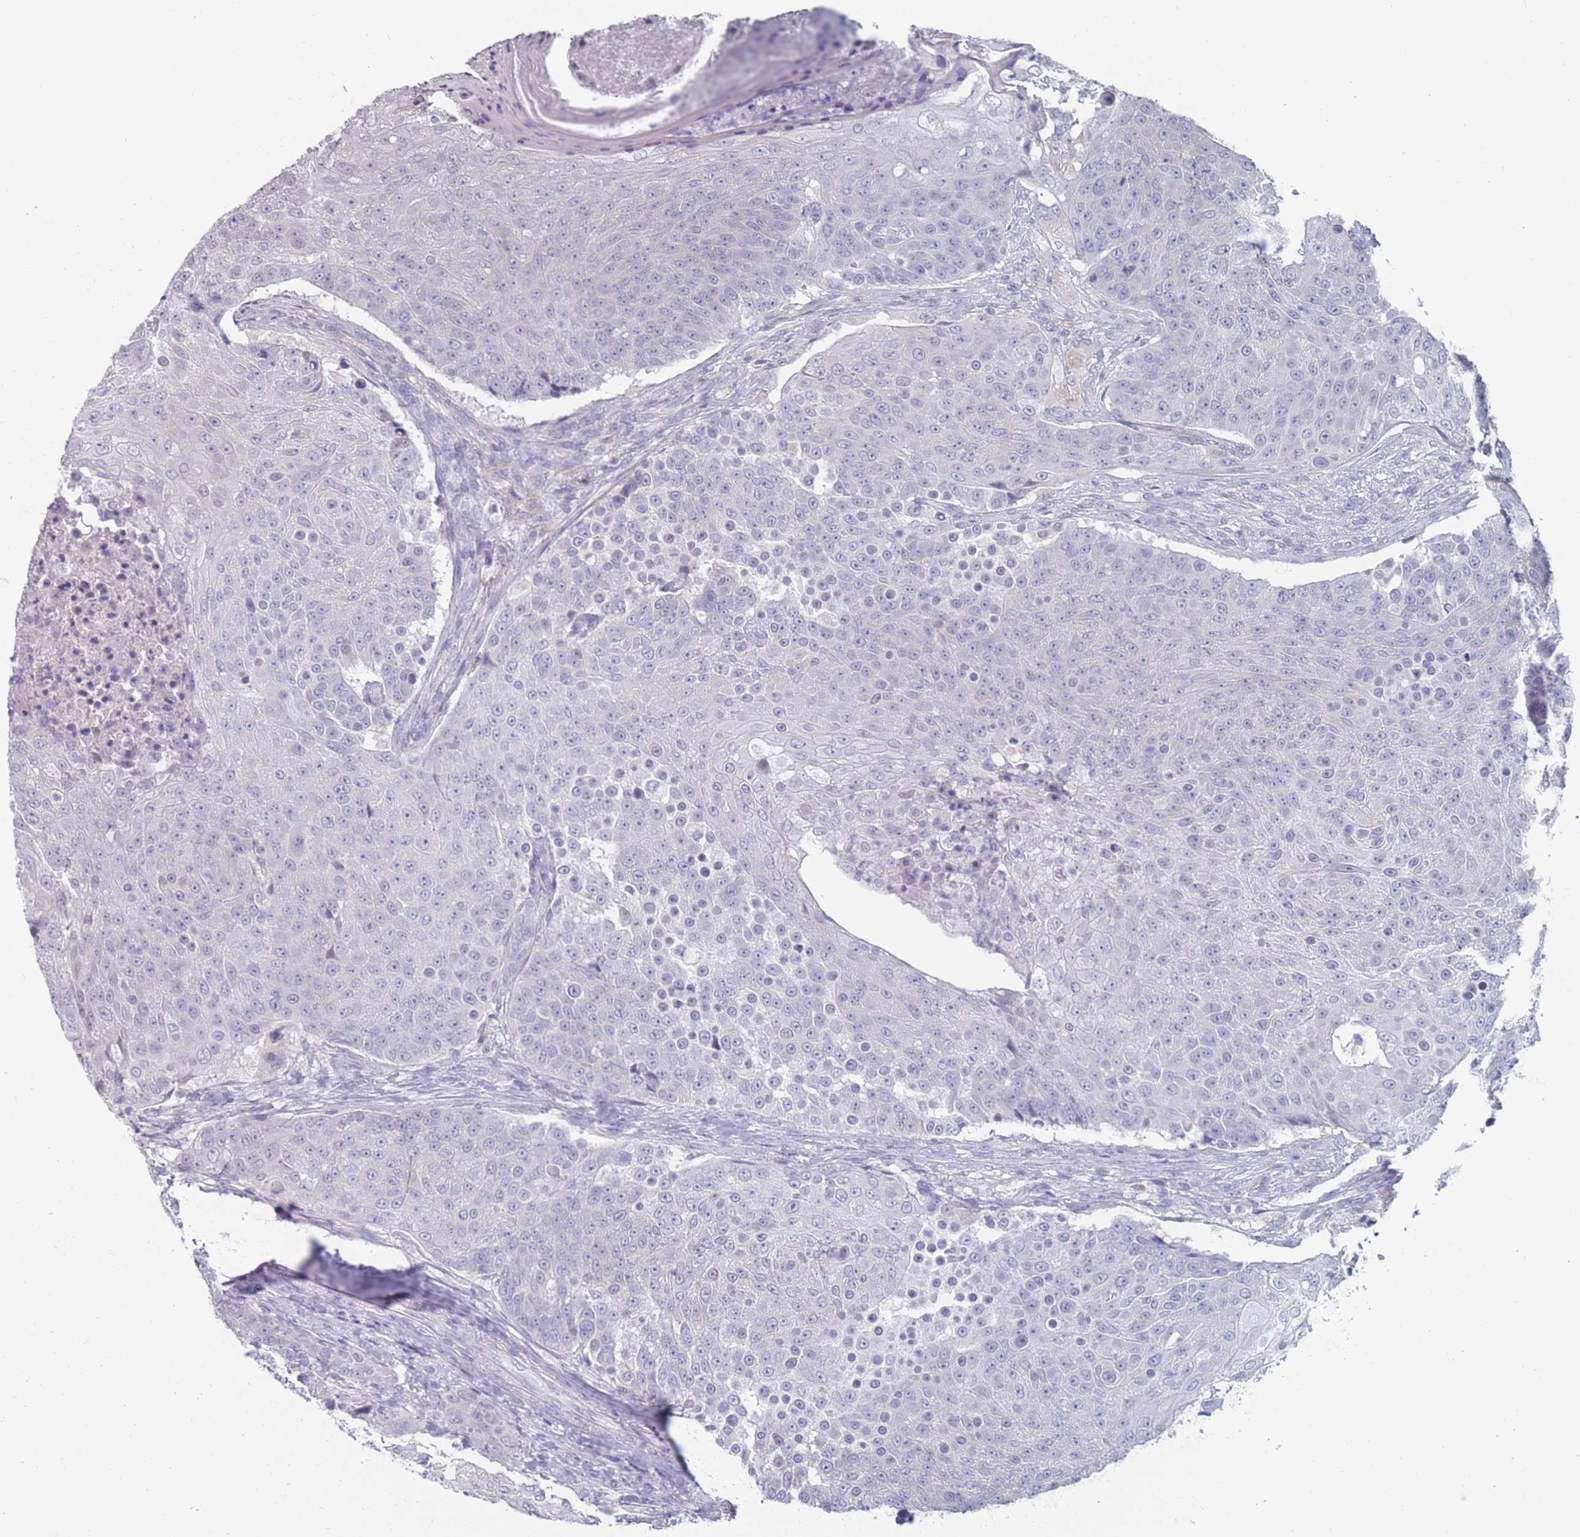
{"staining": {"intensity": "negative", "quantity": "none", "location": "none"}, "tissue": "urothelial cancer", "cell_type": "Tumor cells", "image_type": "cancer", "snomed": [{"axis": "morphology", "description": "Urothelial carcinoma, High grade"}, {"axis": "topography", "description": "Urinary bladder"}], "caption": "Tumor cells are negative for protein expression in human high-grade urothelial carcinoma. (Stains: DAB IHC with hematoxylin counter stain, Microscopy: brightfield microscopy at high magnification).", "gene": "CYP51A1", "patient": {"sex": "female", "age": 63}}